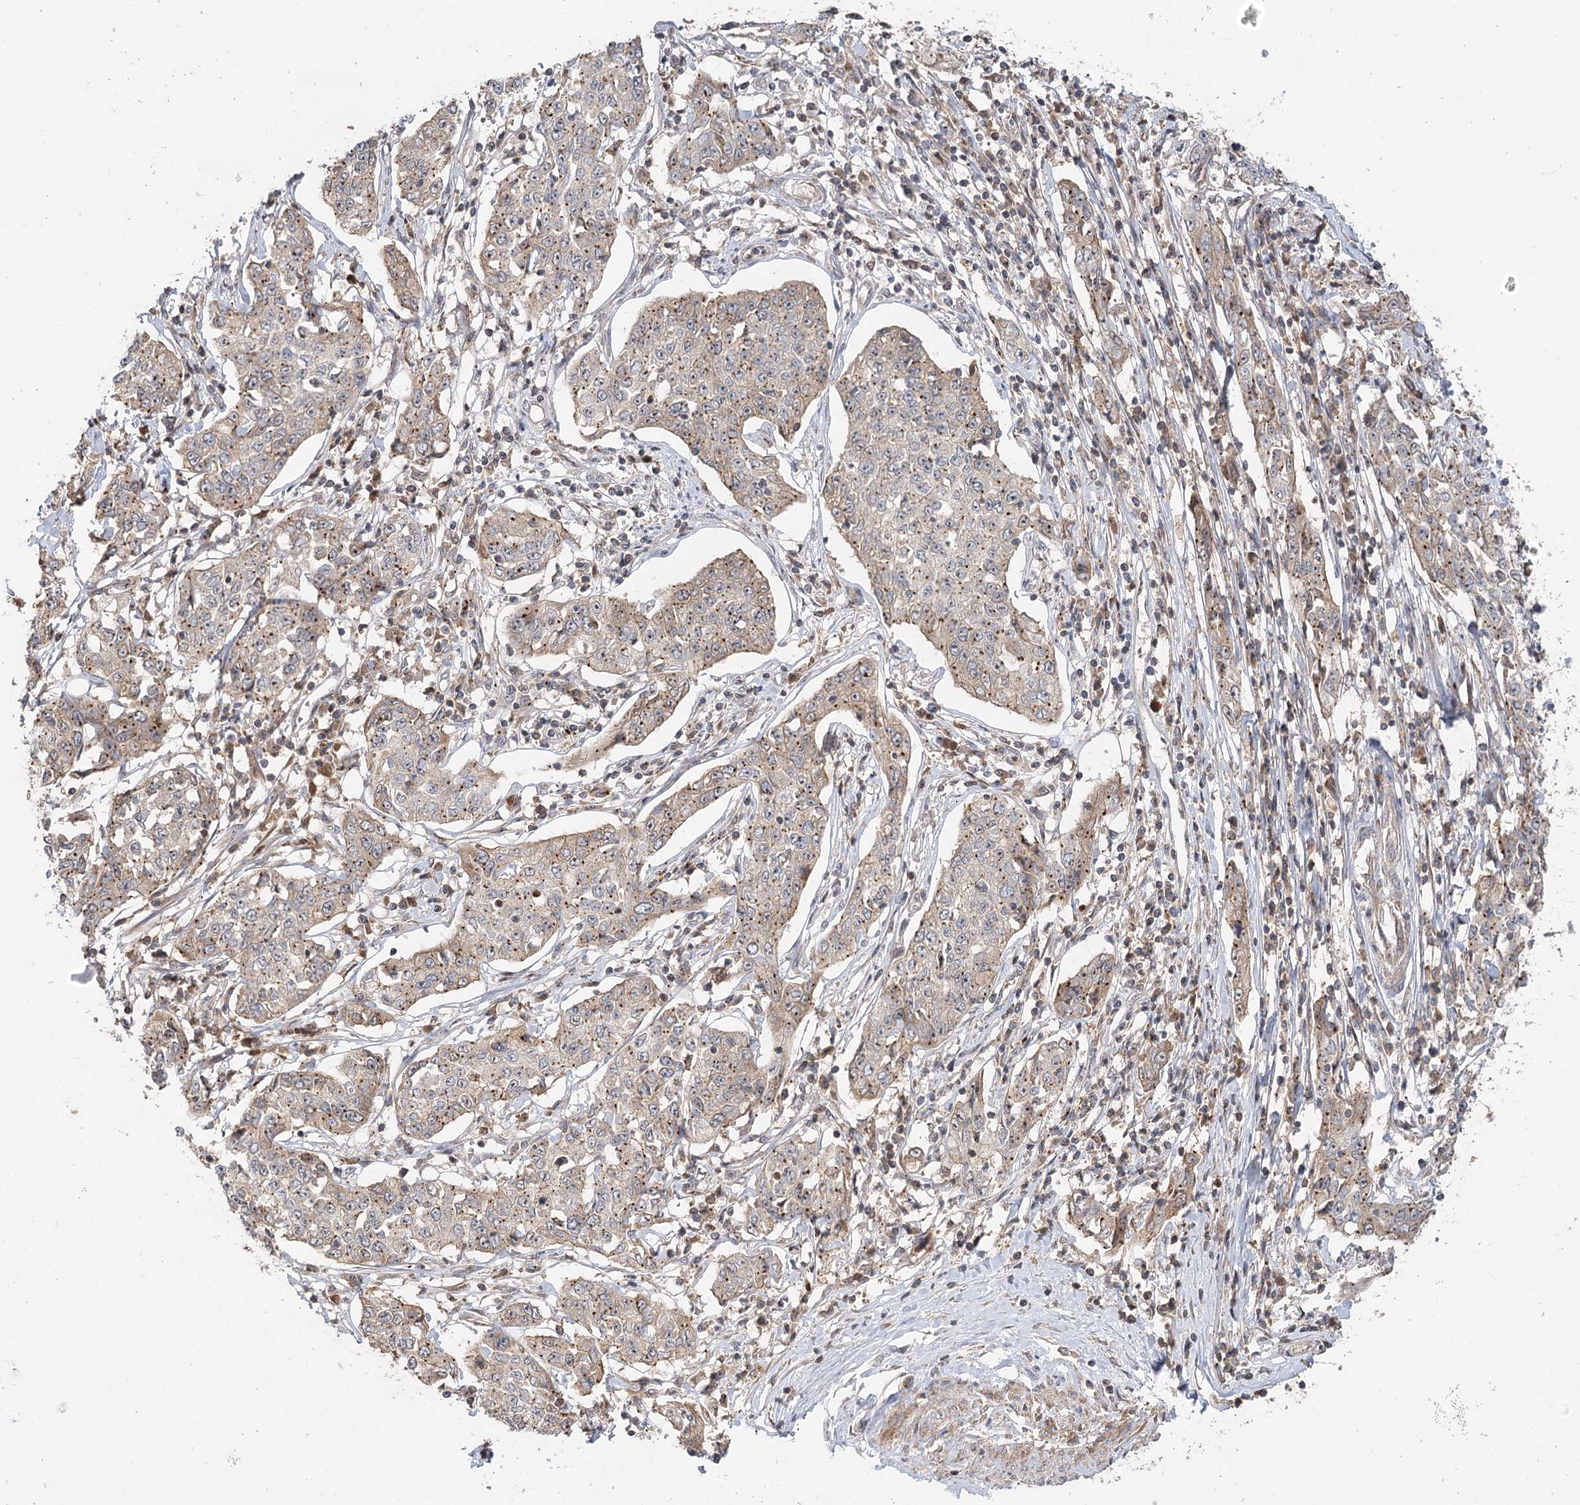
{"staining": {"intensity": "moderate", "quantity": "25%-75%", "location": "cytoplasmic/membranous"}, "tissue": "cervical cancer", "cell_type": "Tumor cells", "image_type": "cancer", "snomed": [{"axis": "morphology", "description": "Squamous cell carcinoma, NOS"}, {"axis": "topography", "description": "Cervix"}], "caption": "Immunohistochemical staining of human squamous cell carcinoma (cervical) exhibits medium levels of moderate cytoplasmic/membranous protein expression in about 25%-75% of tumor cells.", "gene": "RAPGEF6", "patient": {"sex": "female", "age": 35}}